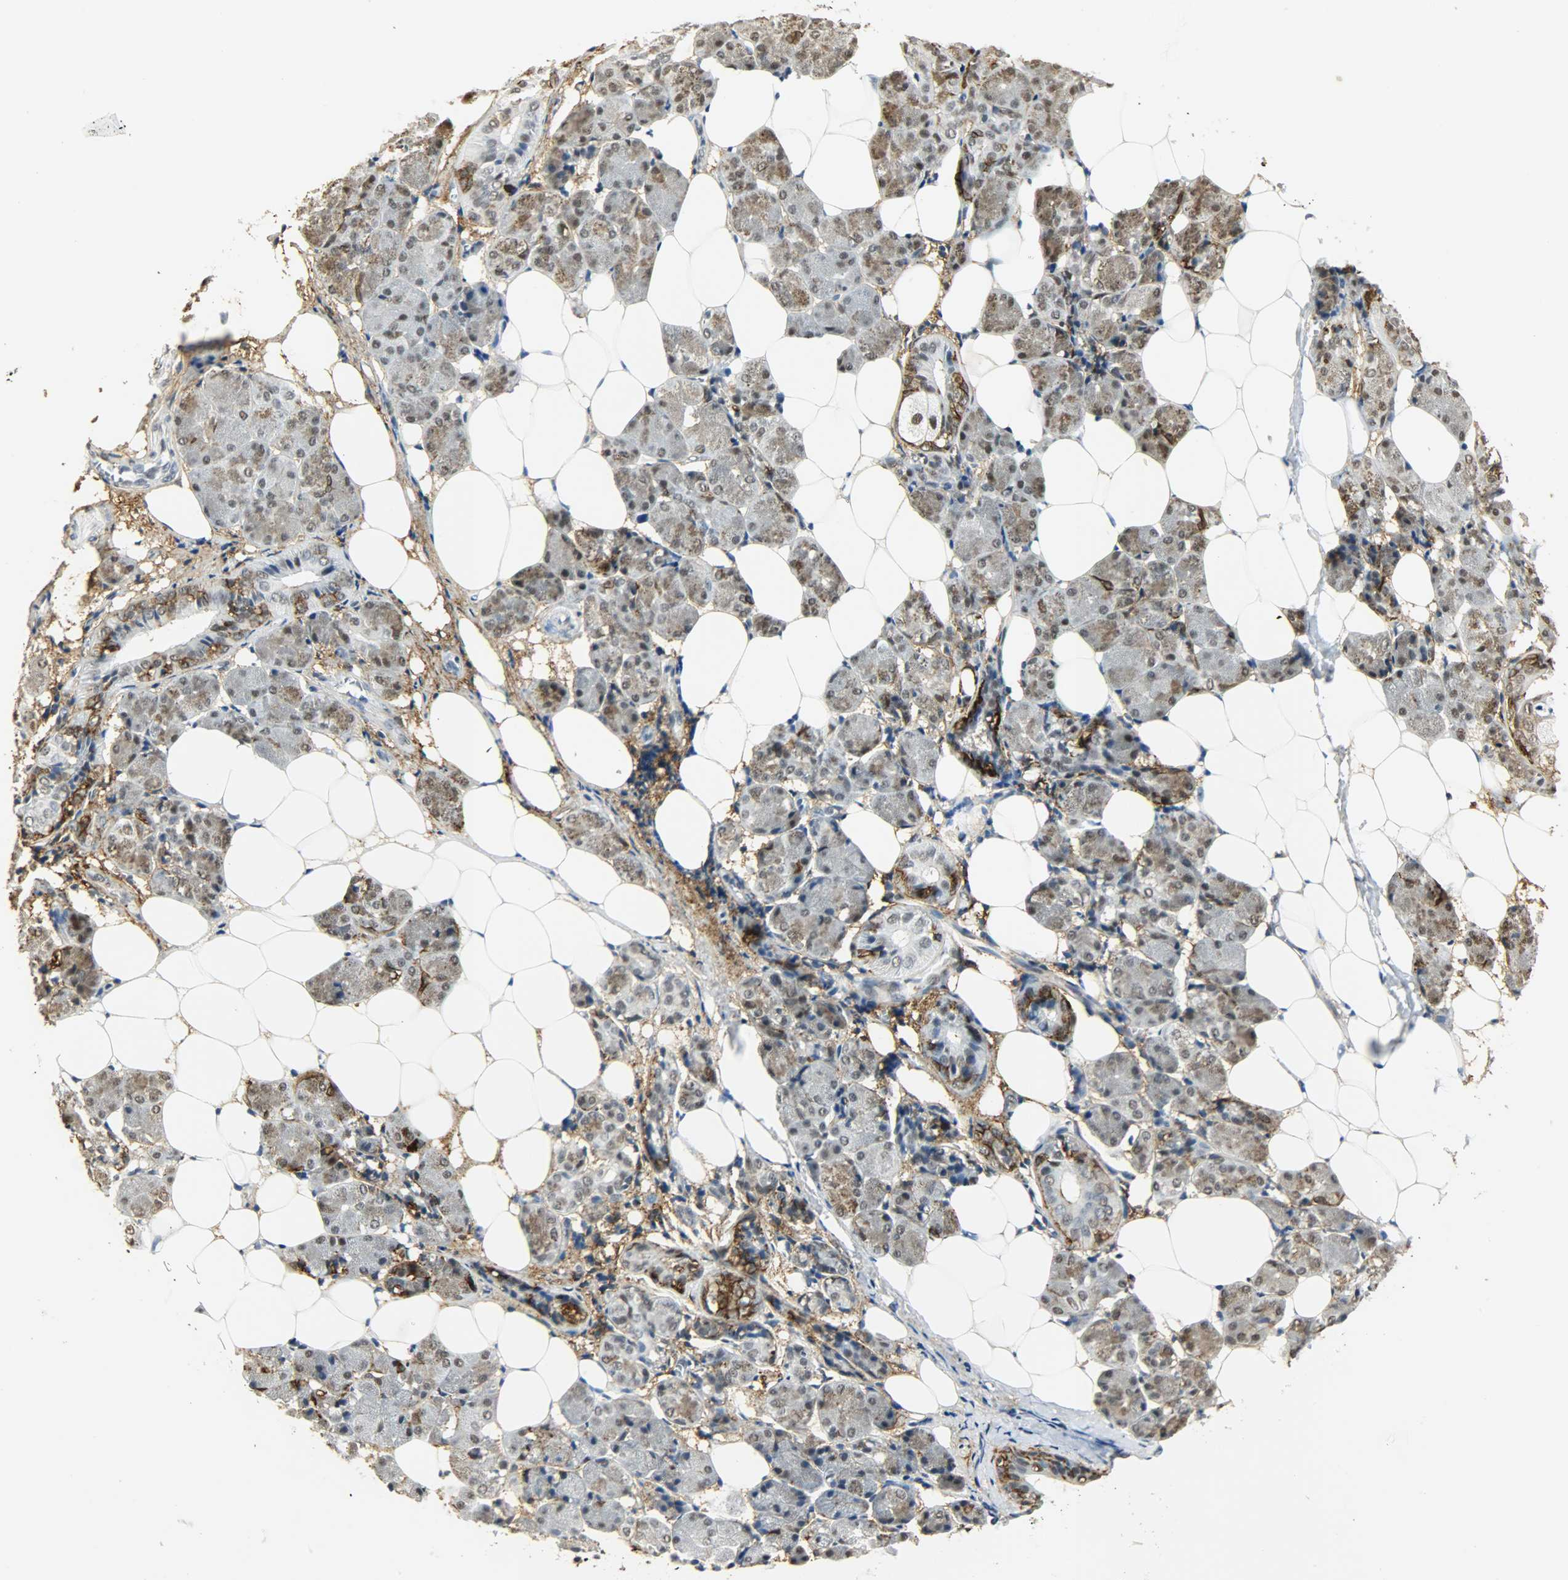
{"staining": {"intensity": "weak", "quantity": ">75%", "location": "nuclear"}, "tissue": "salivary gland", "cell_type": "Glandular cells", "image_type": "normal", "snomed": [{"axis": "morphology", "description": "Normal tissue, NOS"}, {"axis": "morphology", "description": "Adenoma, NOS"}, {"axis": "topography", "description": "Salivary gland"}], "caption": "Protein staining by immunohistochemistry reveals weak nuclear expression in approximately >75% of glandular cells in normal salivary gland.", "gene": "NGFR", "patient": {"sex": "female", "age": 32}}